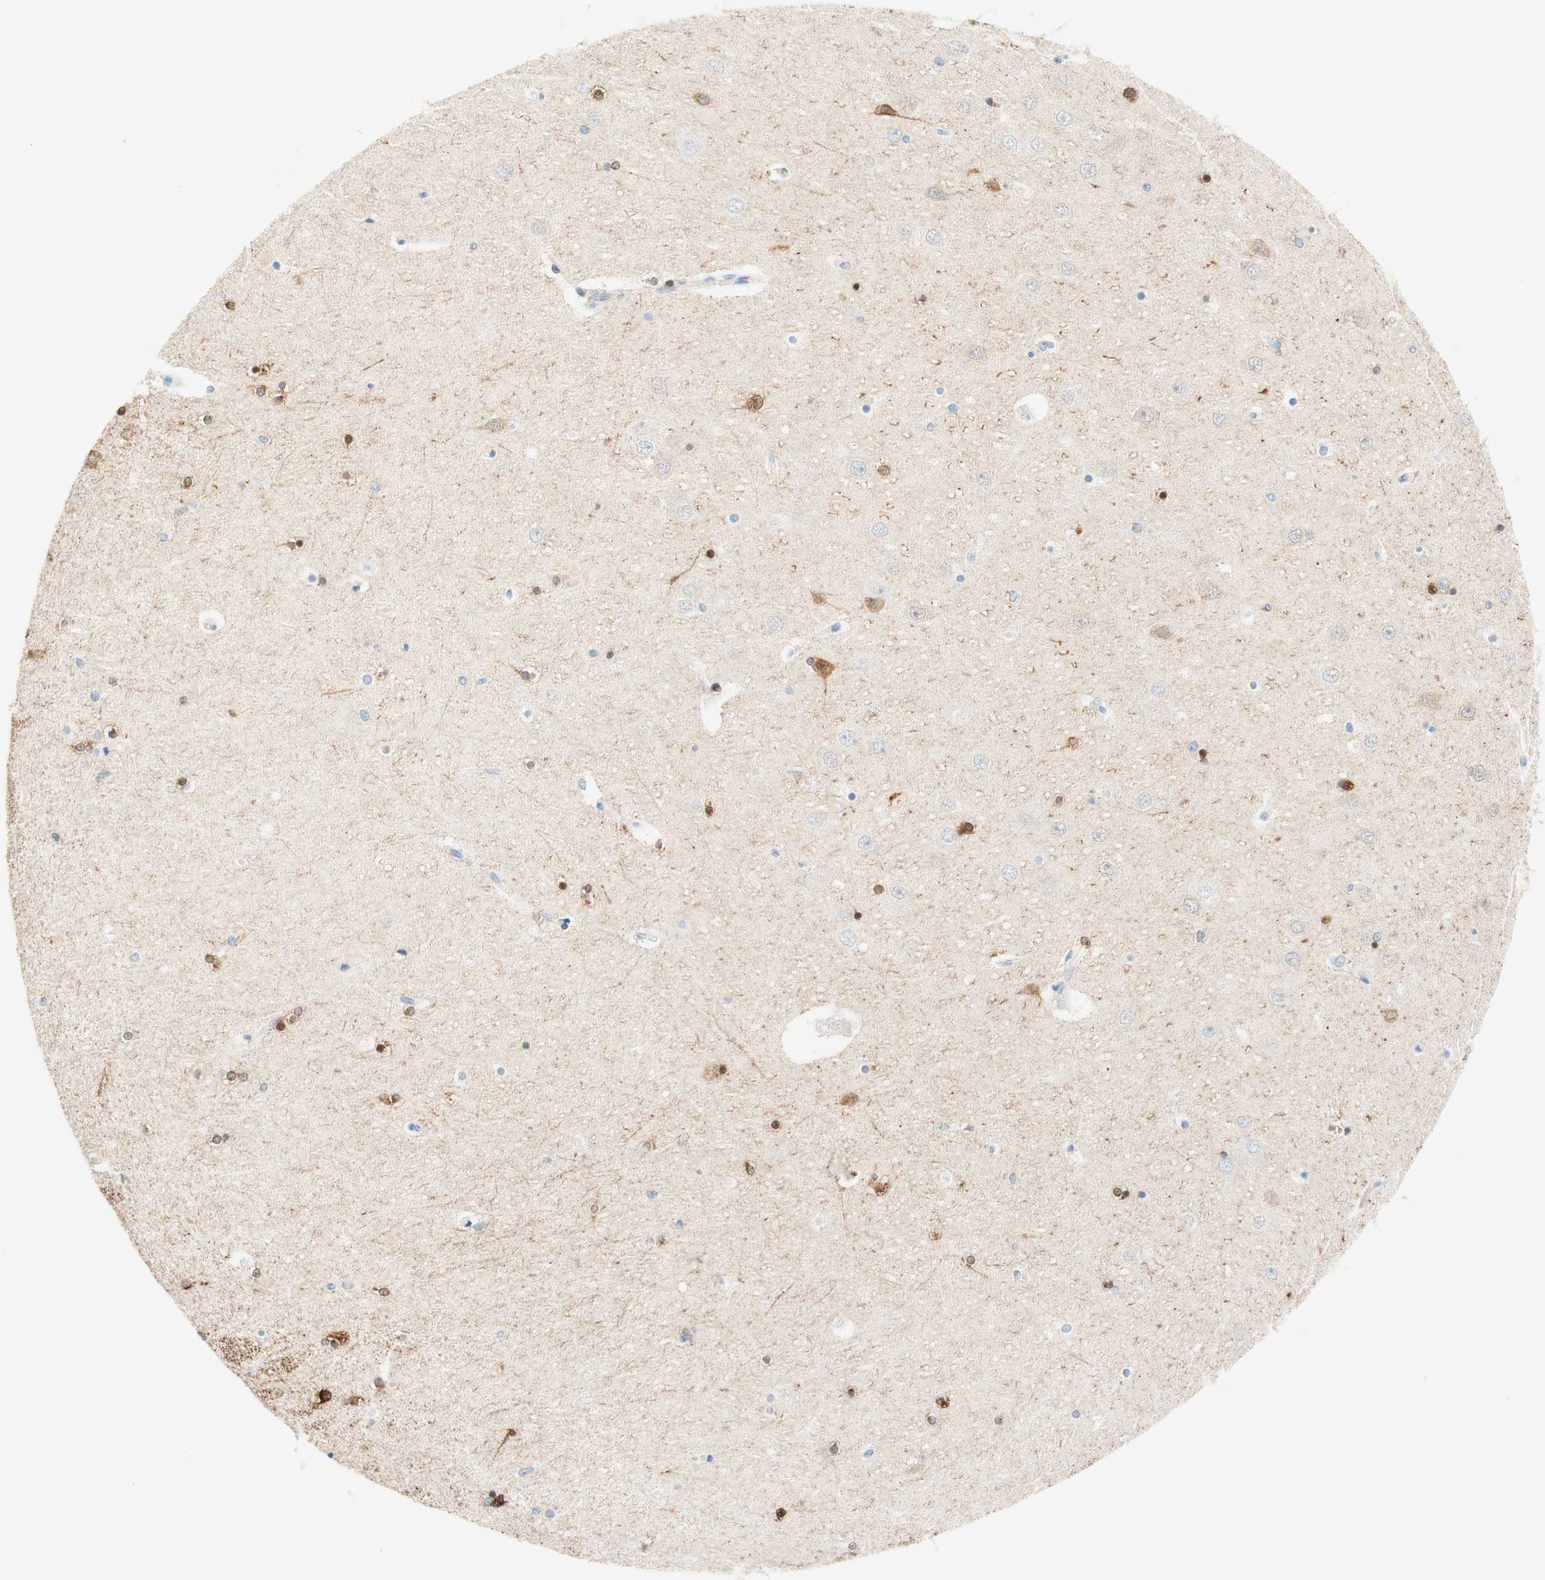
{"staining": {"intensity": "strong", "quantity": "<25%", "location": "cytoplasmic/membranous,nuclear"}, "tissue": "hippocampus", "cell_type": "Glial cells", "image_type": "normal", "snomed": [{"axis": "morphology", "description": "Normal tissue, NOS"}, {"axis": "topography", "description": "Hippocampus"}], "caption": "DAB immunohistochemical staining of unremarkable human hippocampus displays strong cytoplasmic/membranous,nuclear protein staining in approximately <25% of glial cells.", "gene": "STMN1", "patient": {"sex": "female", "age": 54}}